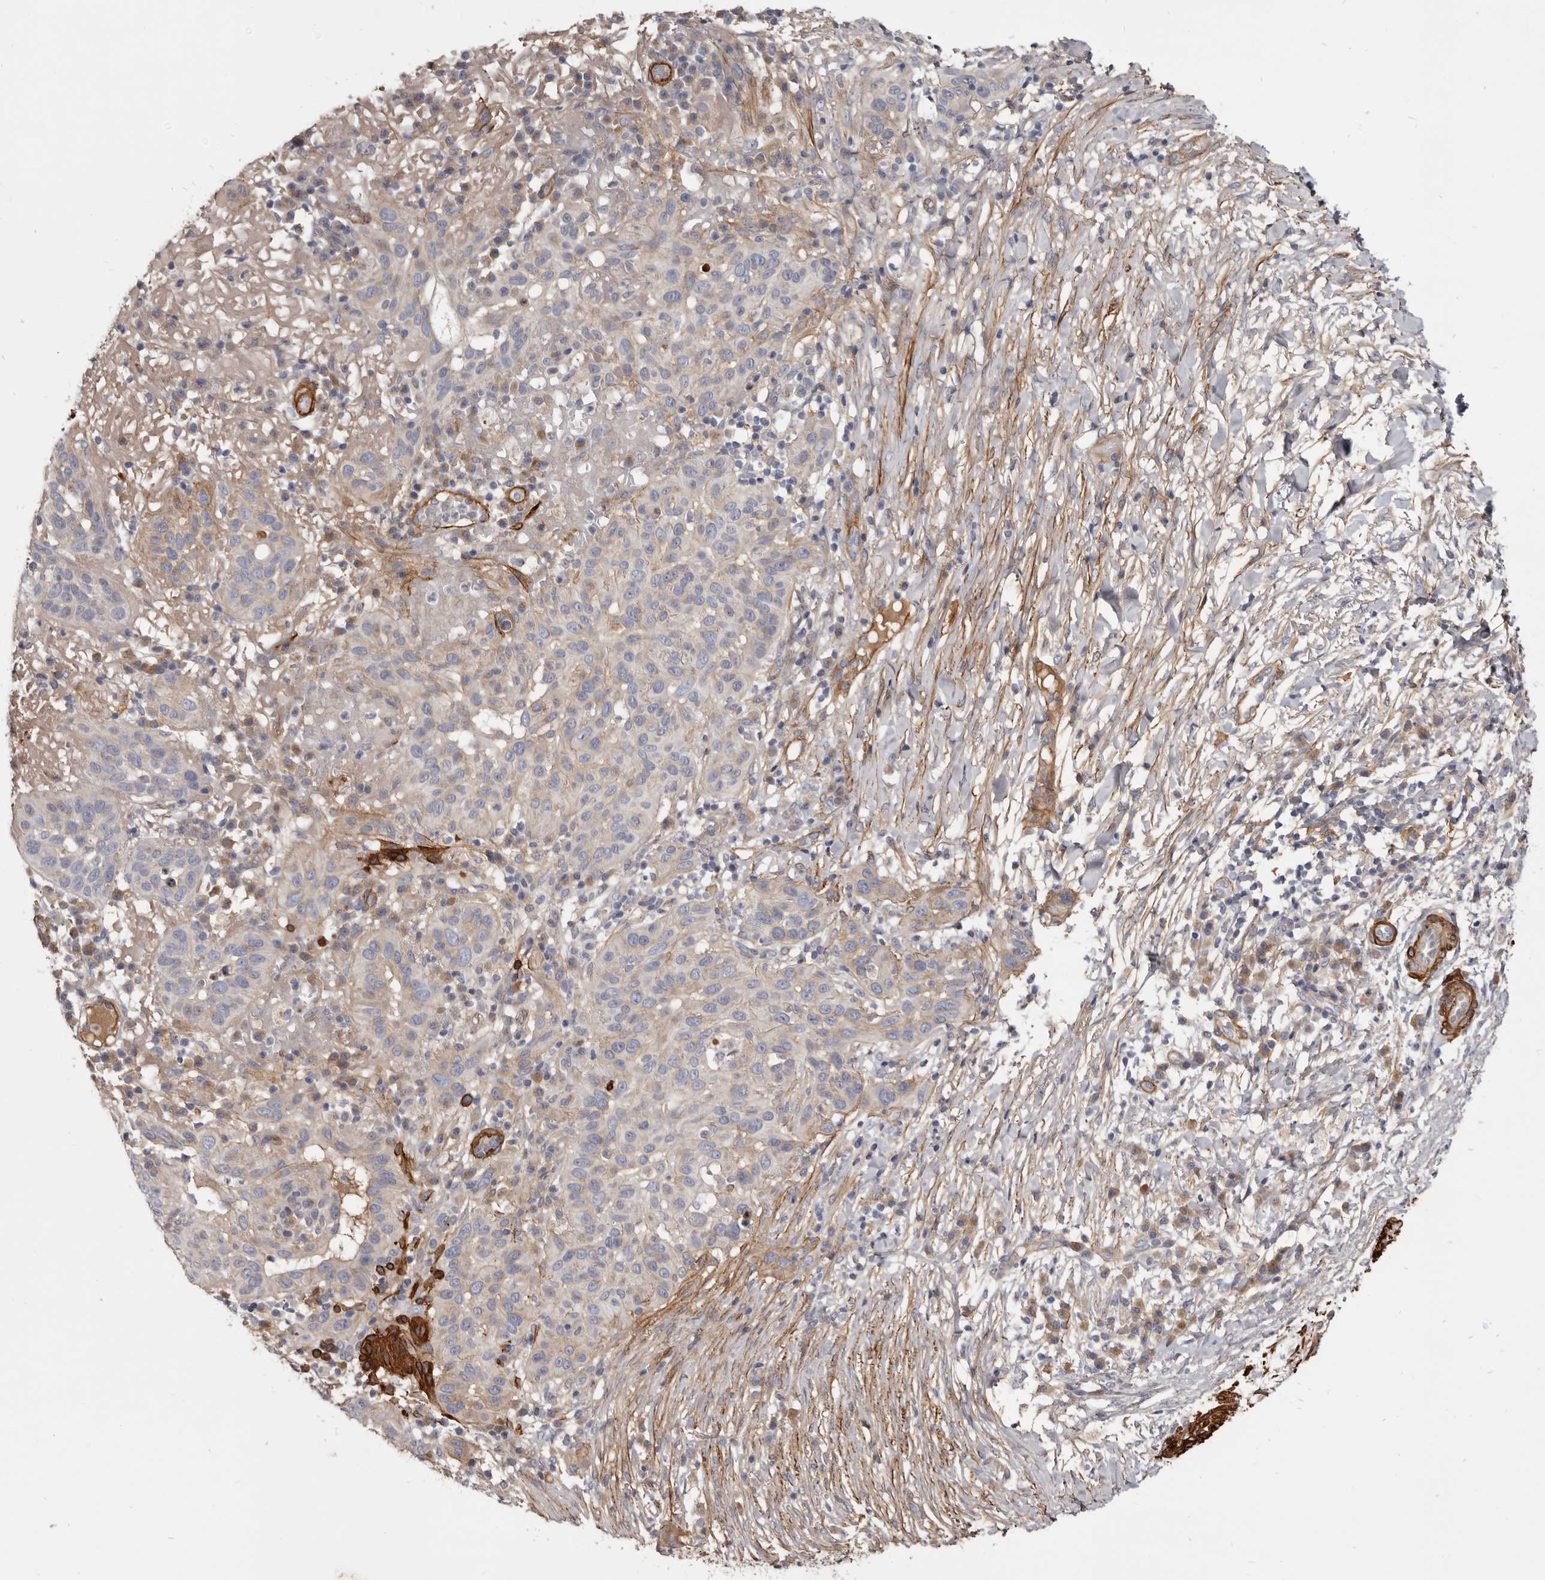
{"staining": {"intensity": "weak", "quantity": "<25%", "location": "cytoplasmic/membranous"}, "tissue": "skin cancer", "cell_type": "Tumor cells", "image_type": "cancer", "snomed": [{"axis": "morphology", "description": "Normal tissue, NOS"}, {"axis": "morphology", "description": "Squamous cell carcinoma, NOS"}, {"axis": "topography", "description": "Skin"}], "caption": "This is a histopathology image of immunohistochemistry (IHC) staining of skin squamous cell carcinoma, which shows no positivity in tumor cells.", "gene": "CGN", "patient": {"sex": "female", "age": 96}}